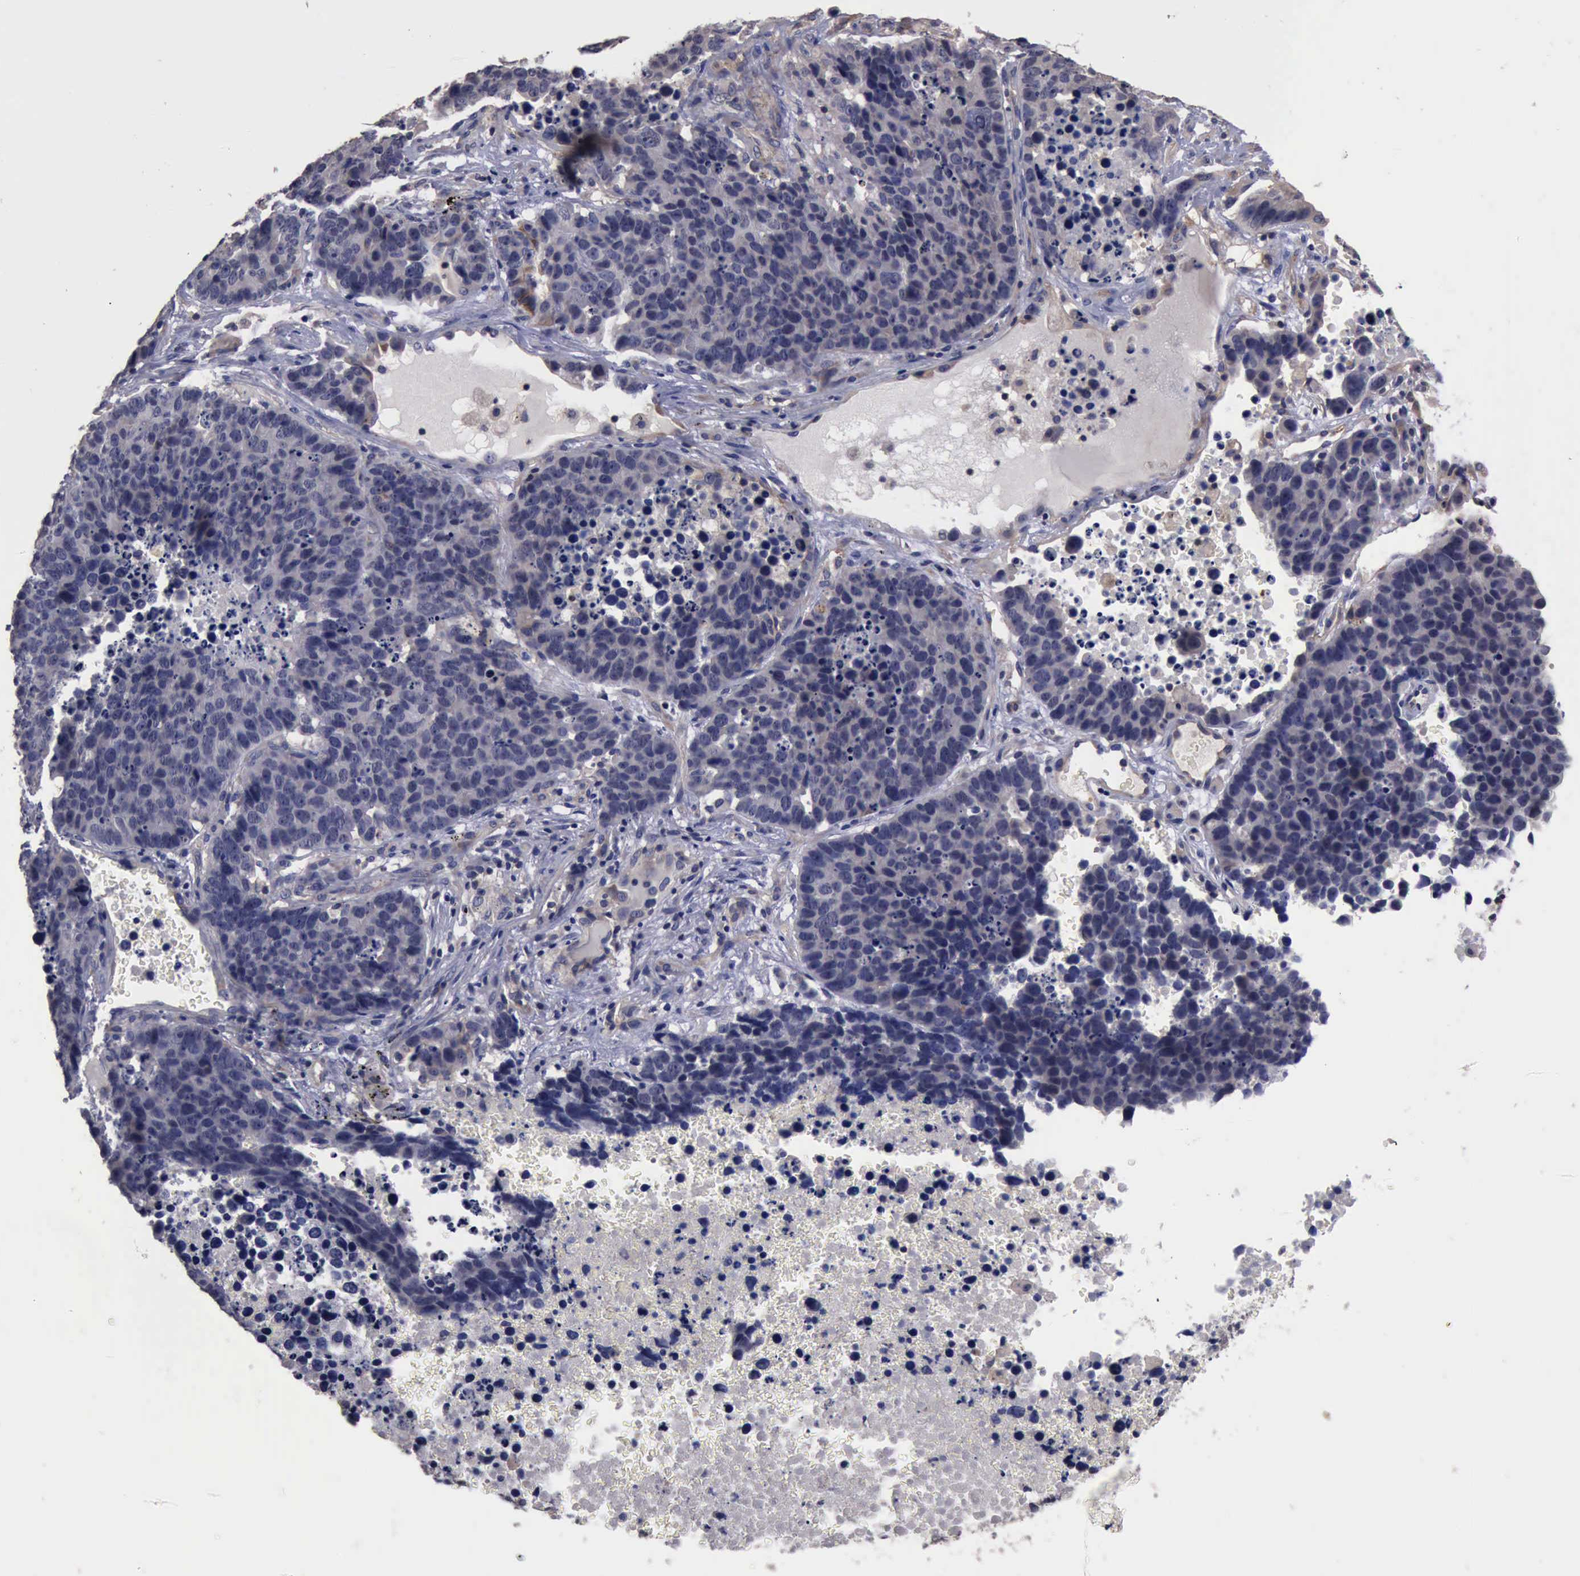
{"staining": {"intensity": "negative", "quantity": "none", "location": "none"}, "tissue": "lung cancer", "cell_type": "Tumor cells", "image_type": "cancer", "snomed": [{"axis": "morphology", "description": "Carcinoid, malignant, NOS"}, {"axis": "topography", "description": "Lung"}], "caption": "Immunohistochemistry (IHC) micrograph of neoplastic tissue: human lung carcinoid (malignant) stained with DAB (3,3'-diaminobenzidine) displays no significant protein staining in tumor cells.", "gene": "CRKL", "patient": {"sex": "male", "age": 60}}